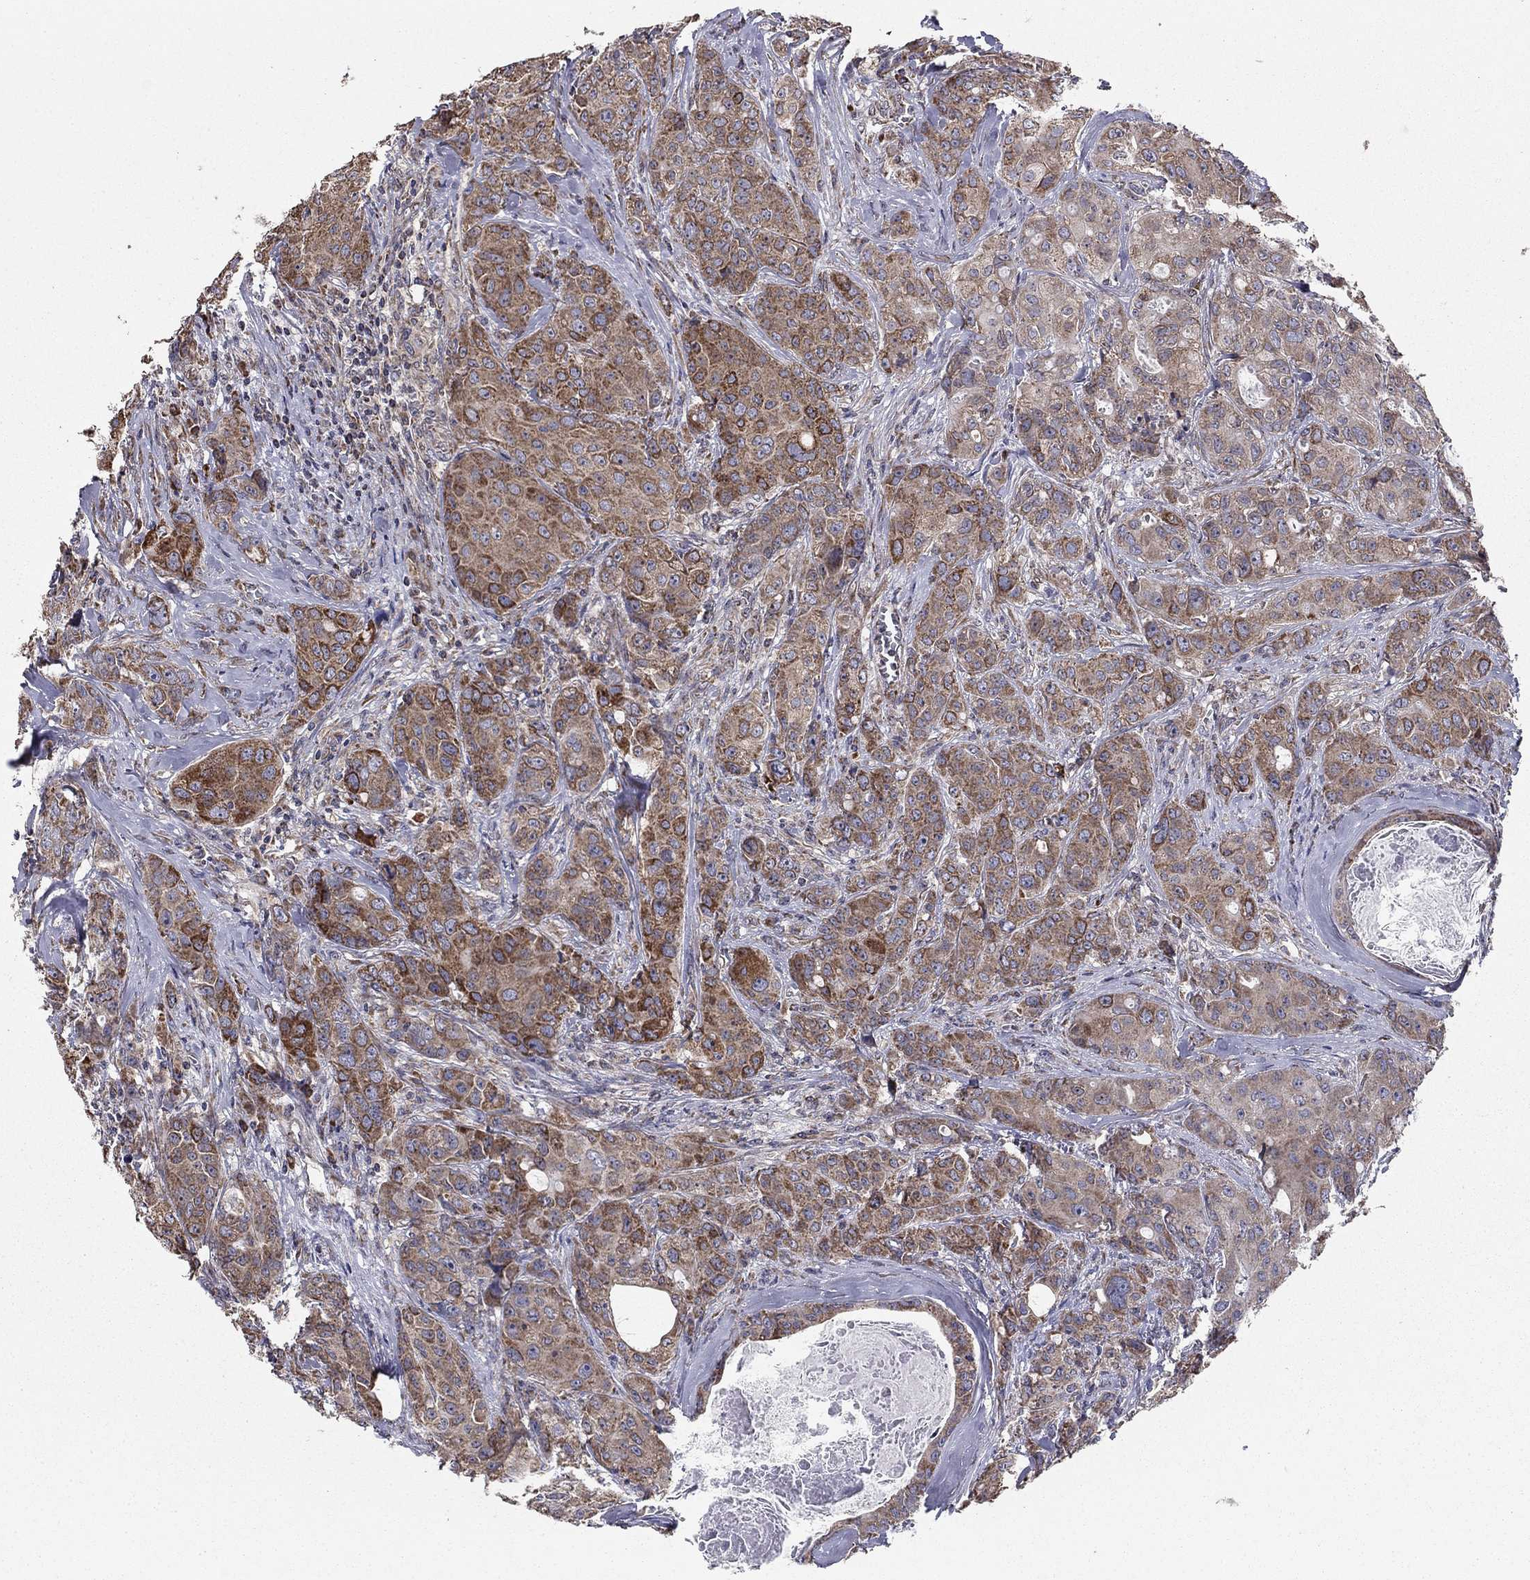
{"staining": {"intensity": "moderate", "quantity": "25%-75%", "location": "cytoplasmic/membranous"}, "tissue": "breast cancer", "cell_type": "Tumor cells", "image_type": "cancer", "snomed": [{"axis": "morphology", "description": "Duct carcinoma"}, {"axis": "topography", "description": "Breast"}], "caption": "Breast cancer (invasive ductal carcinoma) stained with immunohistochemistry demonstrates moderate cytoplasmic/membranous positivity in approximately 25%-75% of tumor cells.", "gene": "NKIRAS1", "patient": {"sex": "female", "age": 43}}